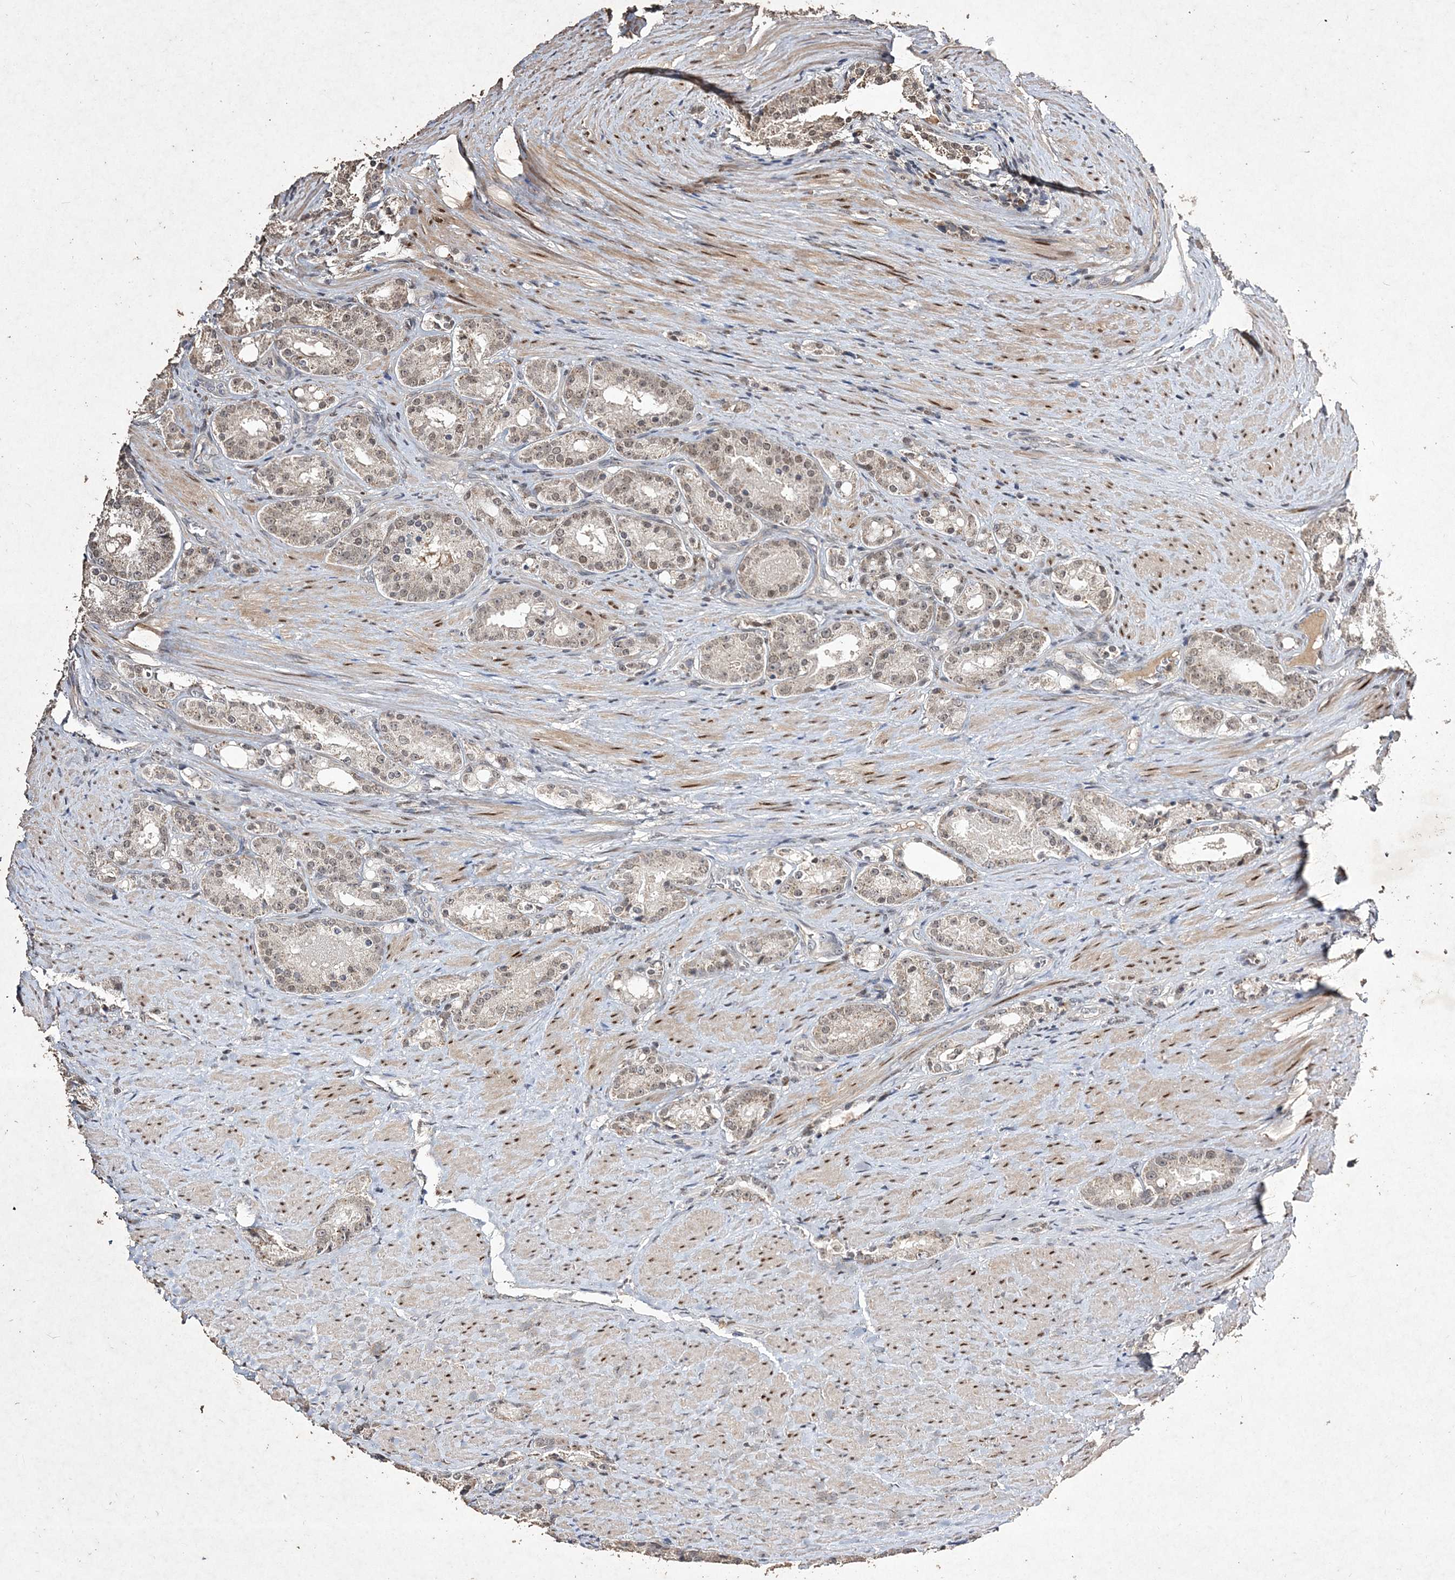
{"staining": {"intensity": "weak", "quantity": "25%-75%", "location": "nuclear"}, "tissue": "prostate cancer", "cell_type": "Tumor cells", "image_type": "cancer", "snomed": [{"axis": "morphology", "description": "Adenocarcinoma, High grade"}, {"axis": "topography", "description": "Prostate"}], "caption": "The immunohistochemical stain labels weak nuclear positivity in tumor cells of prostate adenocarcinoma (high-grade) tissue.", "gene": "C3orf38", "patient": {"sex": "male", "age": 60}}